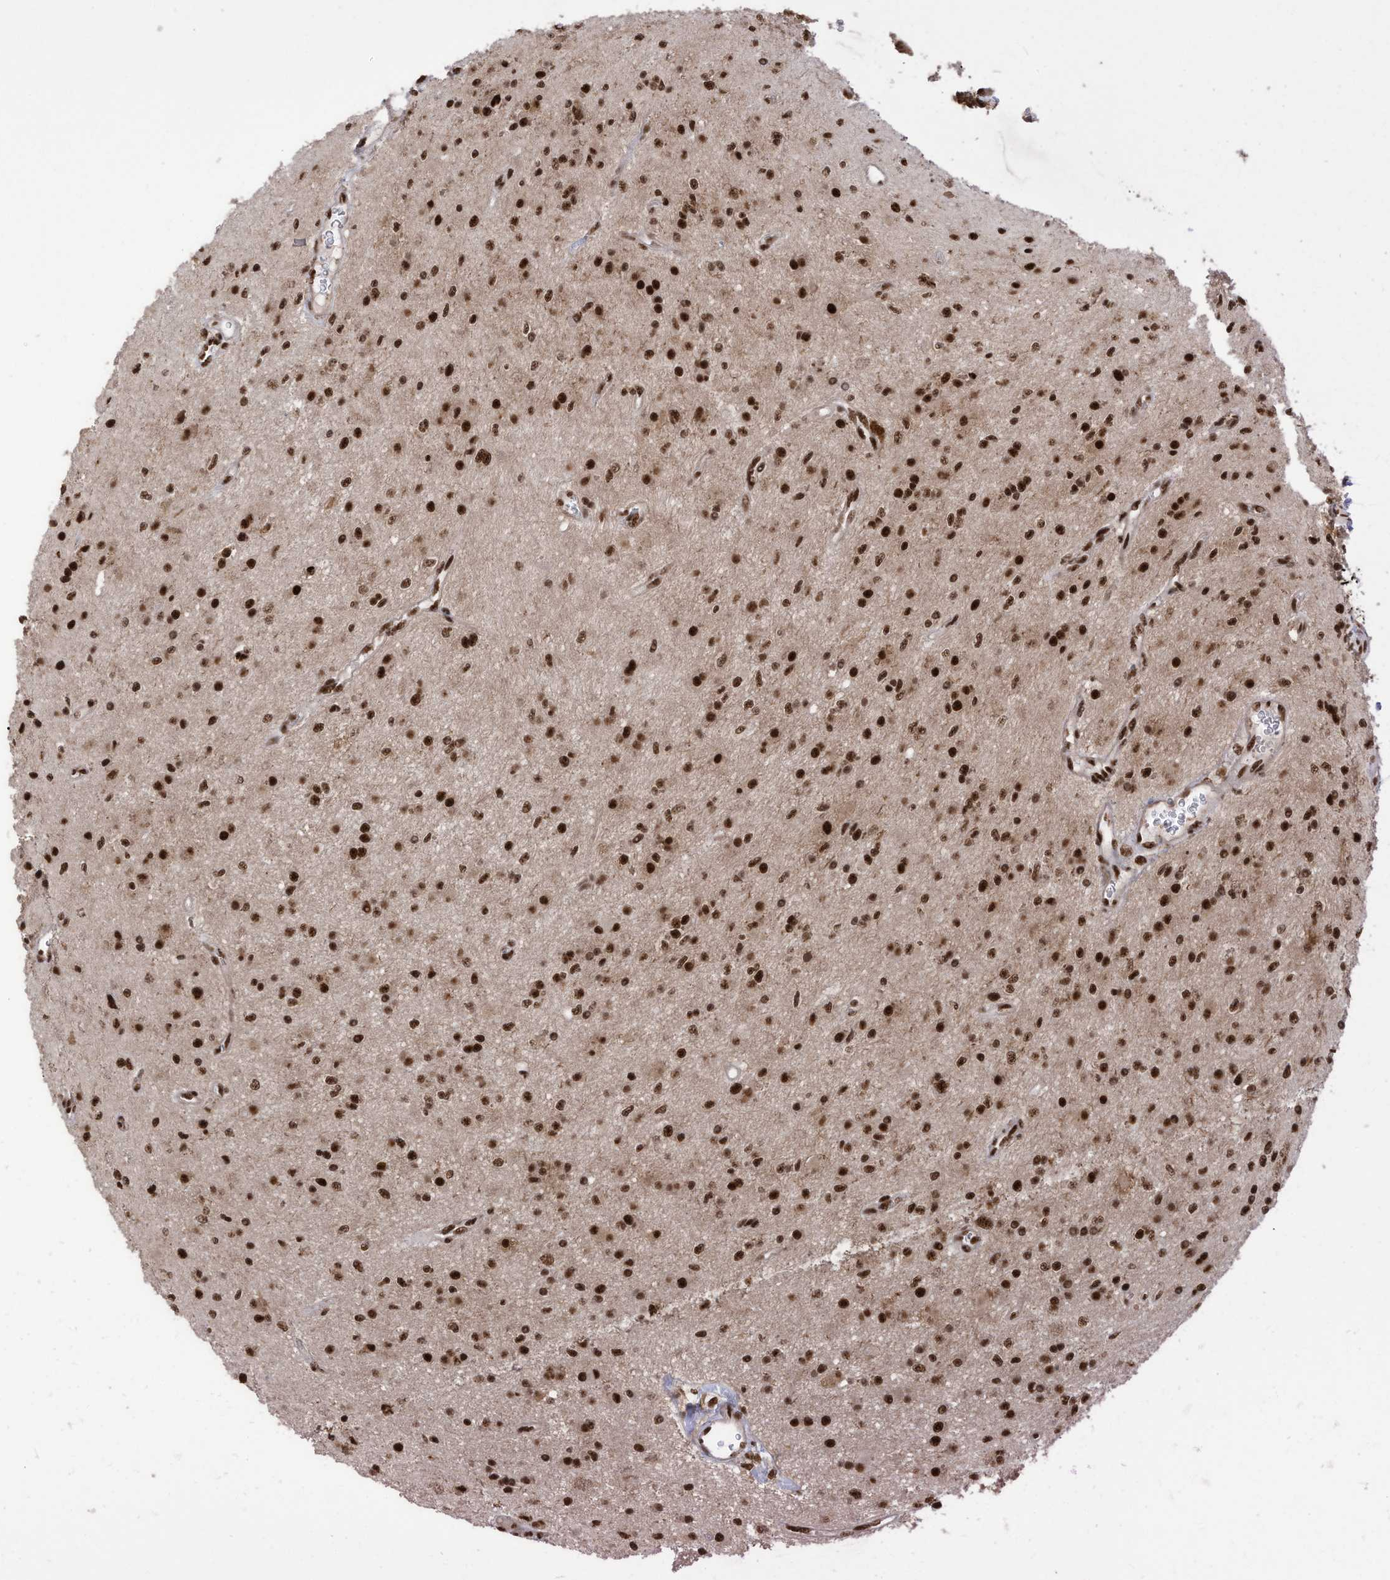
{"staining": {"intensity": "strong", "quantity": ">75%", "location": "nuclear"}, "tissue": "glioma", "cell_type": "Tumor cells", "image_type": "cancer", "snomed": [{"axis": "morphology", "description": "Glioma, malignant, High grade"}, {"axis": "topography", "description": "Brain"}], "caption": "Immunohistochemical staining of human high-grade glioma (malignant) demonstrates high levels of strong nuclear staining in about >75% of tumor cells. (DAB = brown stain, brightfield microscopy at high magnification).", "gene": "SF3A3", "patient": {"sex": "male", "age": 34}}